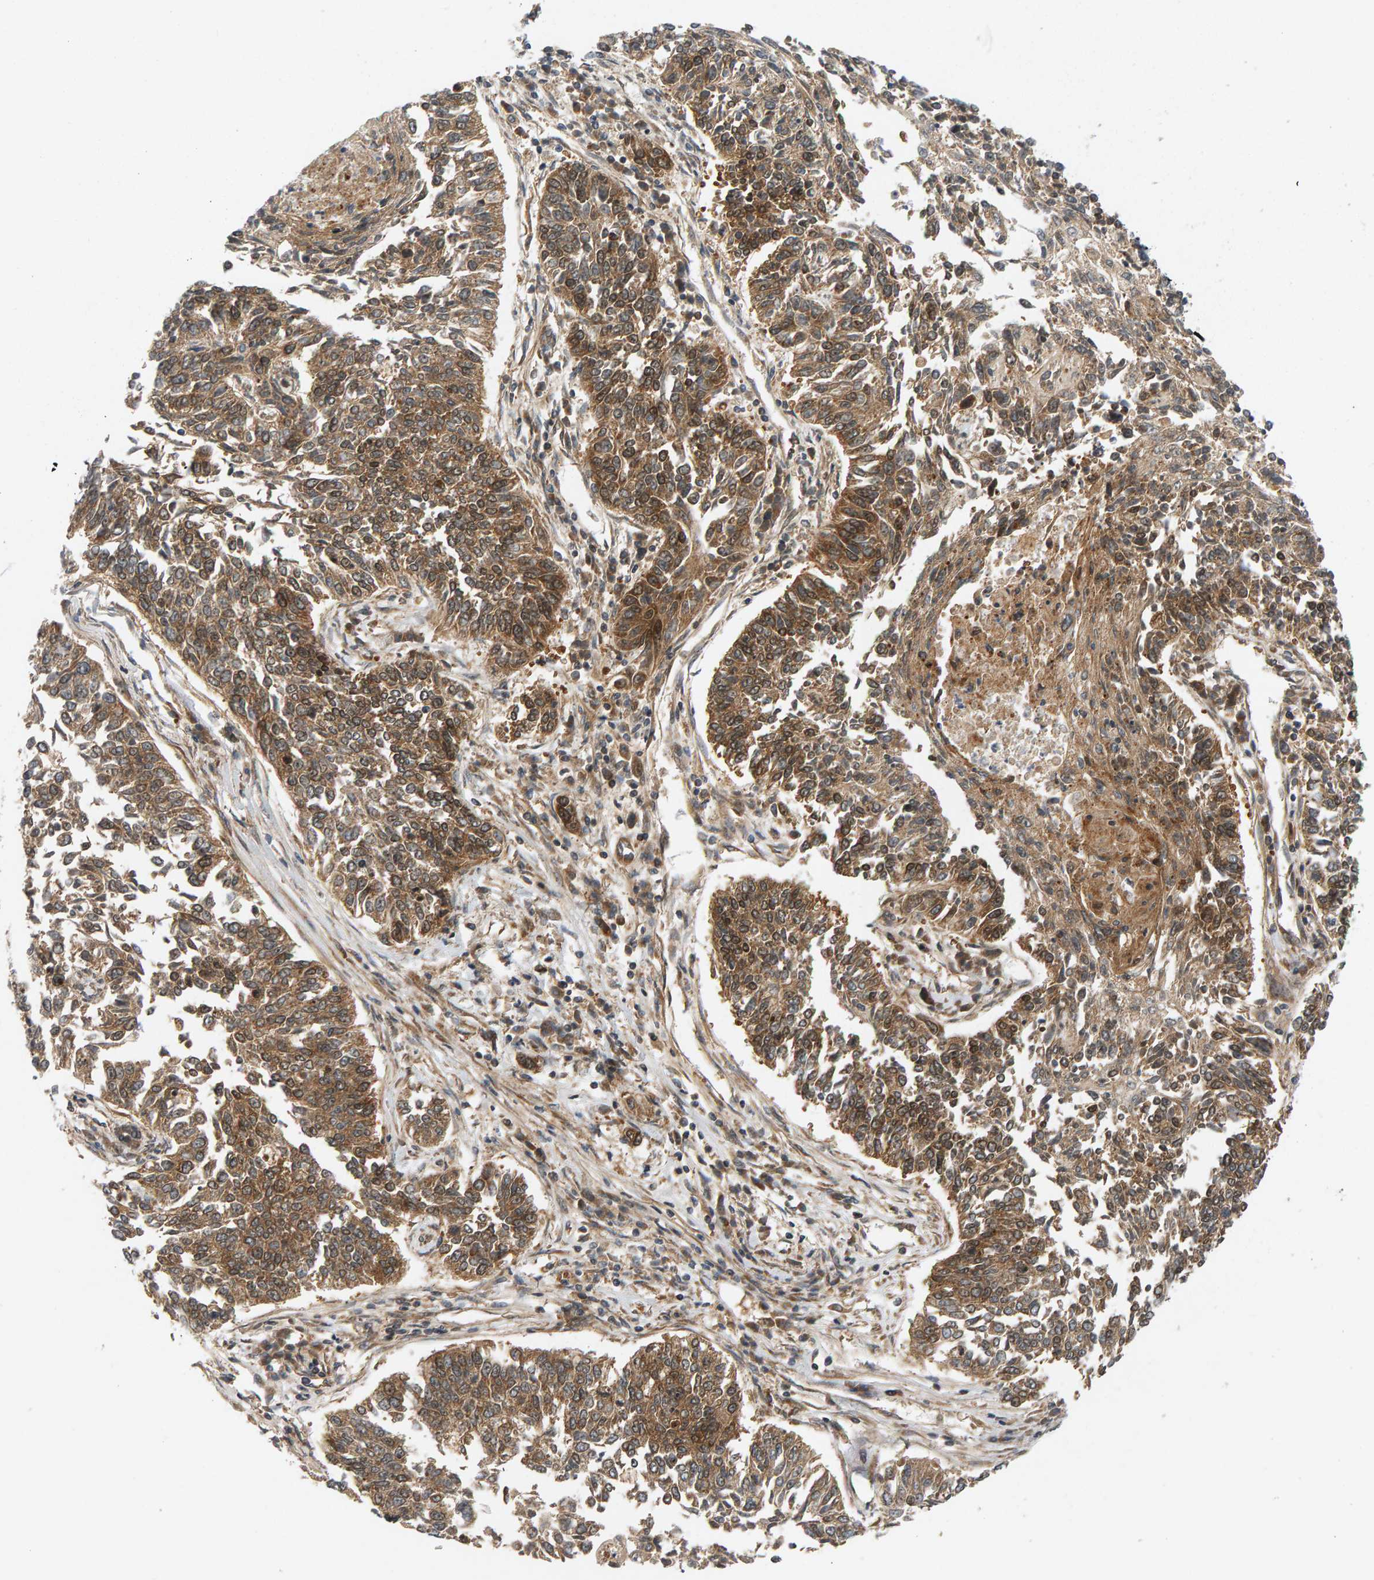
{"staining": {"intensity": "moderate", "quantity": ">75%", "location": "cytoplasmic/membranous"}, "tissue": "lung cancer", "cell_type": "Tumor cells", "image_type": "cancer", "snomed": [{"axis": "morphology", "description": "Normal tissue, NOS"}, {"axis": "morphology", "description": "Squamous cell carcinoma, NOS"}, {"axis": "topography", "description": "Cartilage tissue"}, {"axis": "topography", "description": "Bronchus"}, {"axis": "topography", "description": "Lung"}], "caption": "DAB (3,3'-diaminobenzidine) immunohistochemical staining of squamous cell carcinoma (lung) exhibits moderate cytoplasmic/membranous protein expression in about >75% of tumor cells.", "gene": "BAHCC1", "patient": {"sex": "female", "age": 49}}